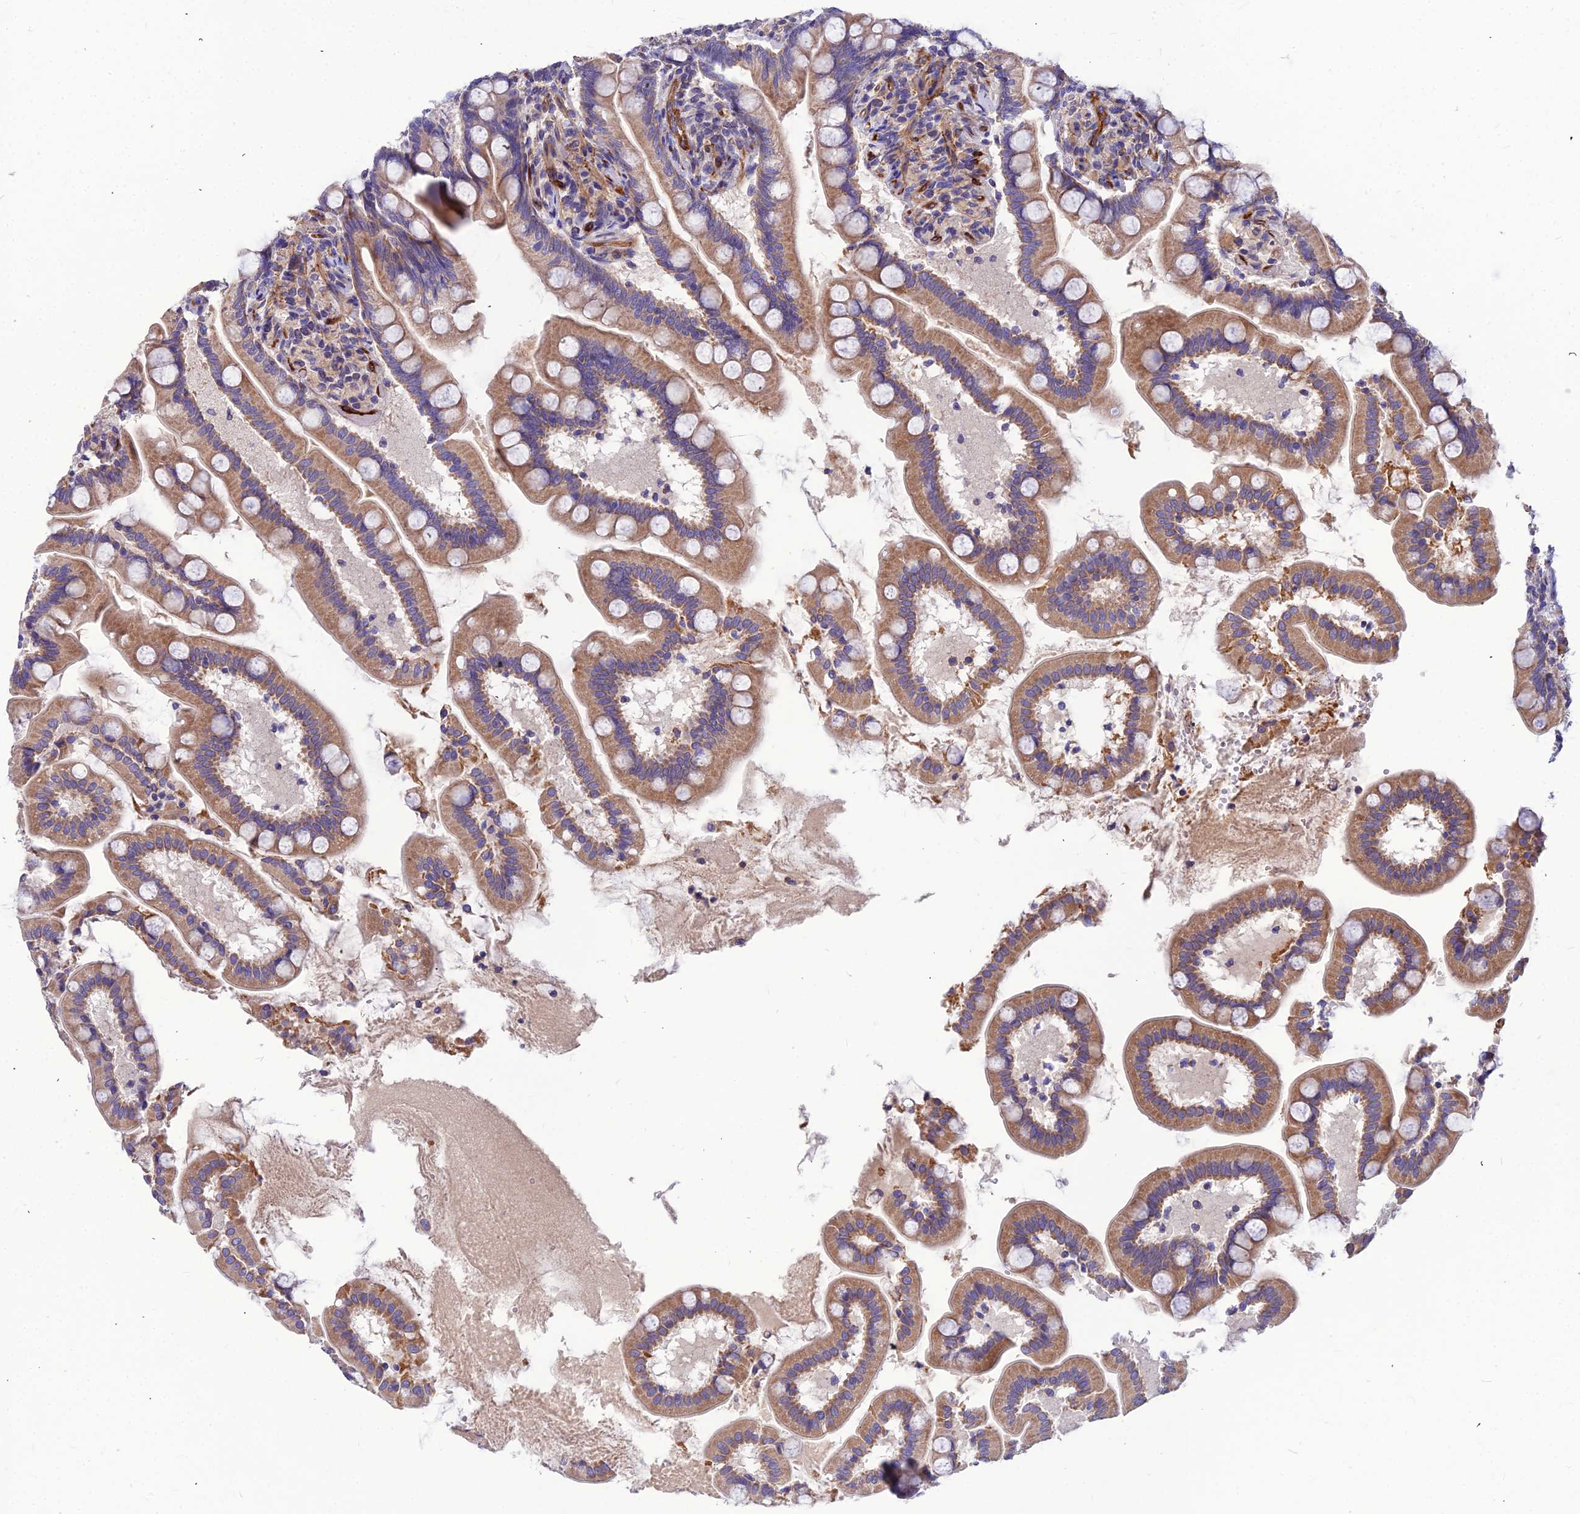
{"staining": {"intensity": "moderate", "quantity": ">75%", "location": "cytoplasmic/membranous"}, "tissue": "small intestine", "cell_type": "Glandular cells", "image_type": "normal", "snomed": [{"axis": "morphology", "description": "Normal tissue, NOS"}, {"axis": "topography", "description": "Small intestine"}], "caption": "Moderate cytoplasmic/membranous protein staining is present in about >75% of glandular cells in small intestine. The staining was performed using DAB (3,3'-diaminobenzidine), with brown indicating positive protein expression. Nuclei are stained blue with hematoxylin.", "gene": "ASPHD1", "patient": {"sex": "female", "age": 64}}